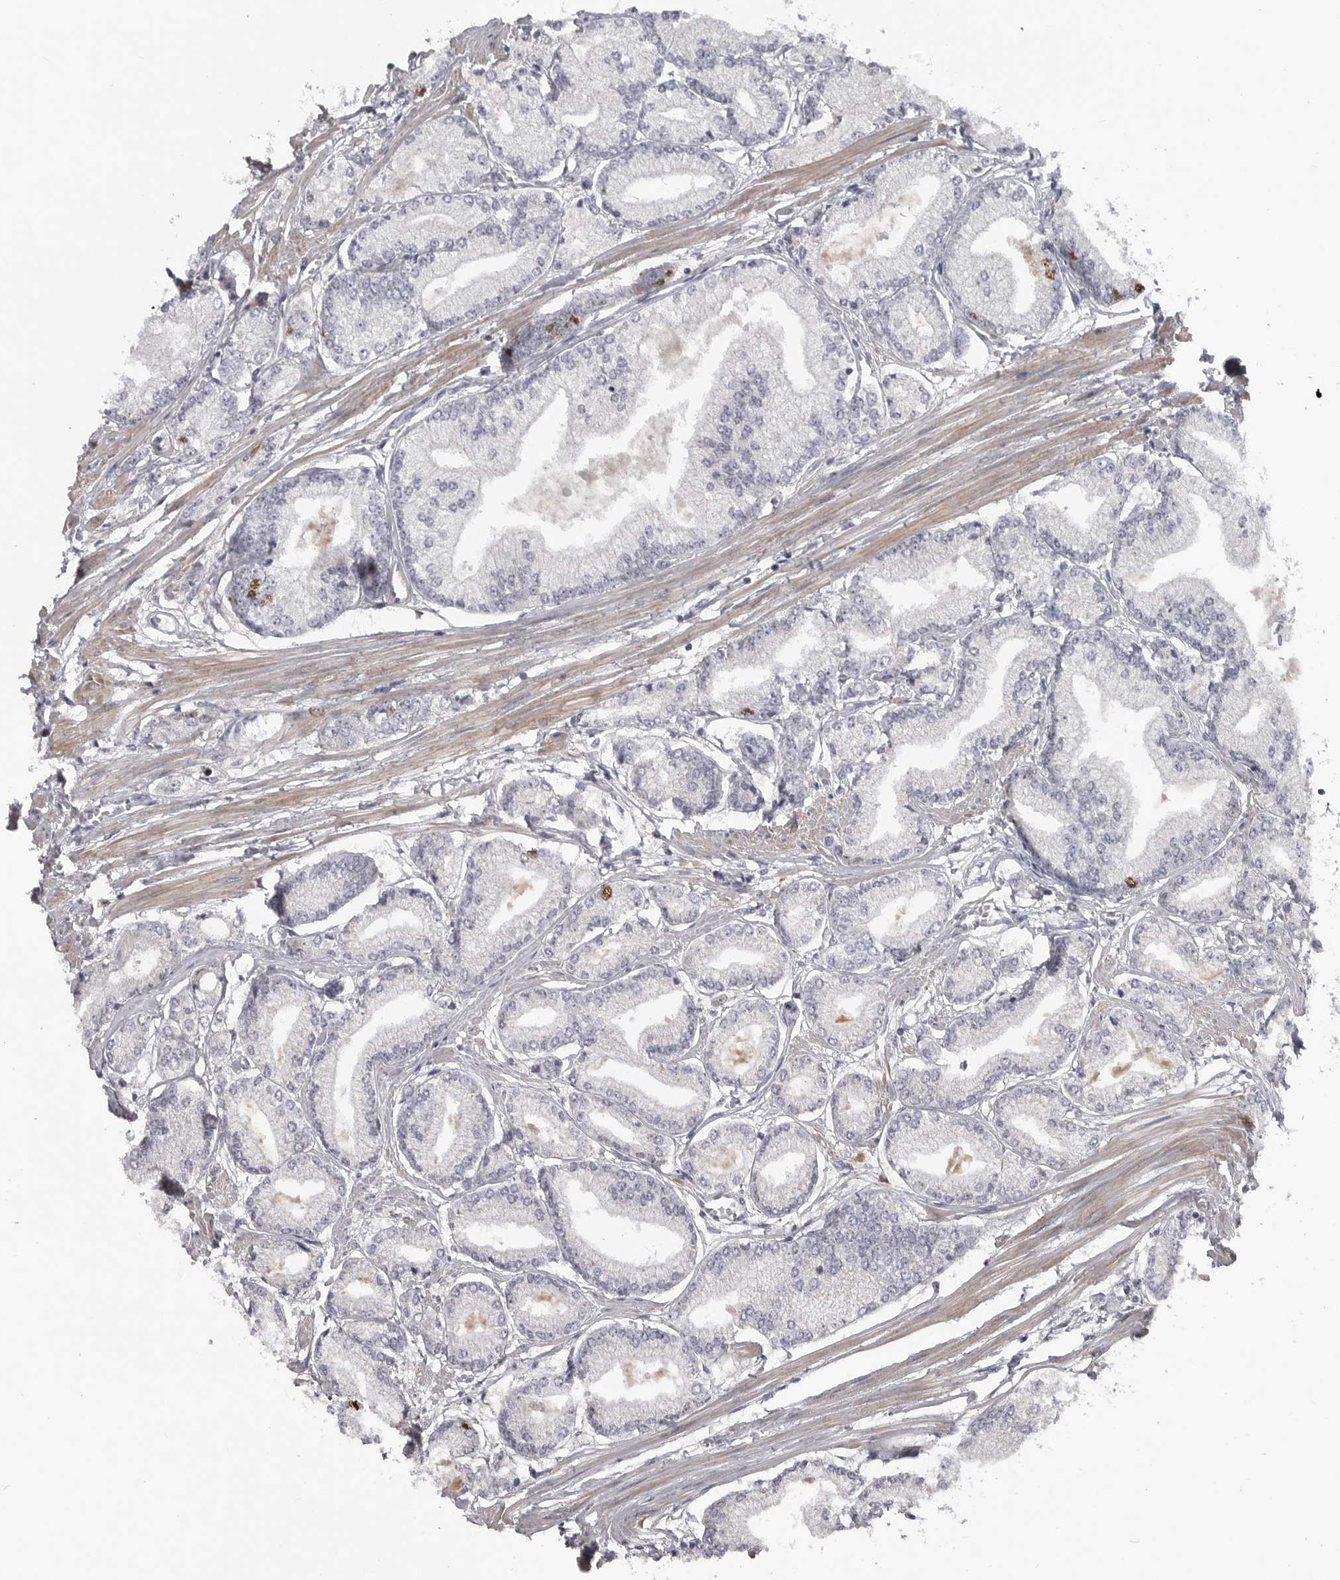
{"staining": {"intensity": "negative", "quantity": "none", "location": "none"}, "tissue": "prostate cancer", "cell_type": "Tumor cells", "image_type": "cancer", "snomed": [{"axis": "morphology", "description": "Adenocarcinoma, Low grade"}, {"axis": "topography", "description": "Prostate"}], "caption": "Prostate cancer was stained to show a protein in brown. There is no significant staining in tumor cells.", "gene": "ZNF277", "patient": {"sex": "male", "age": 52}}